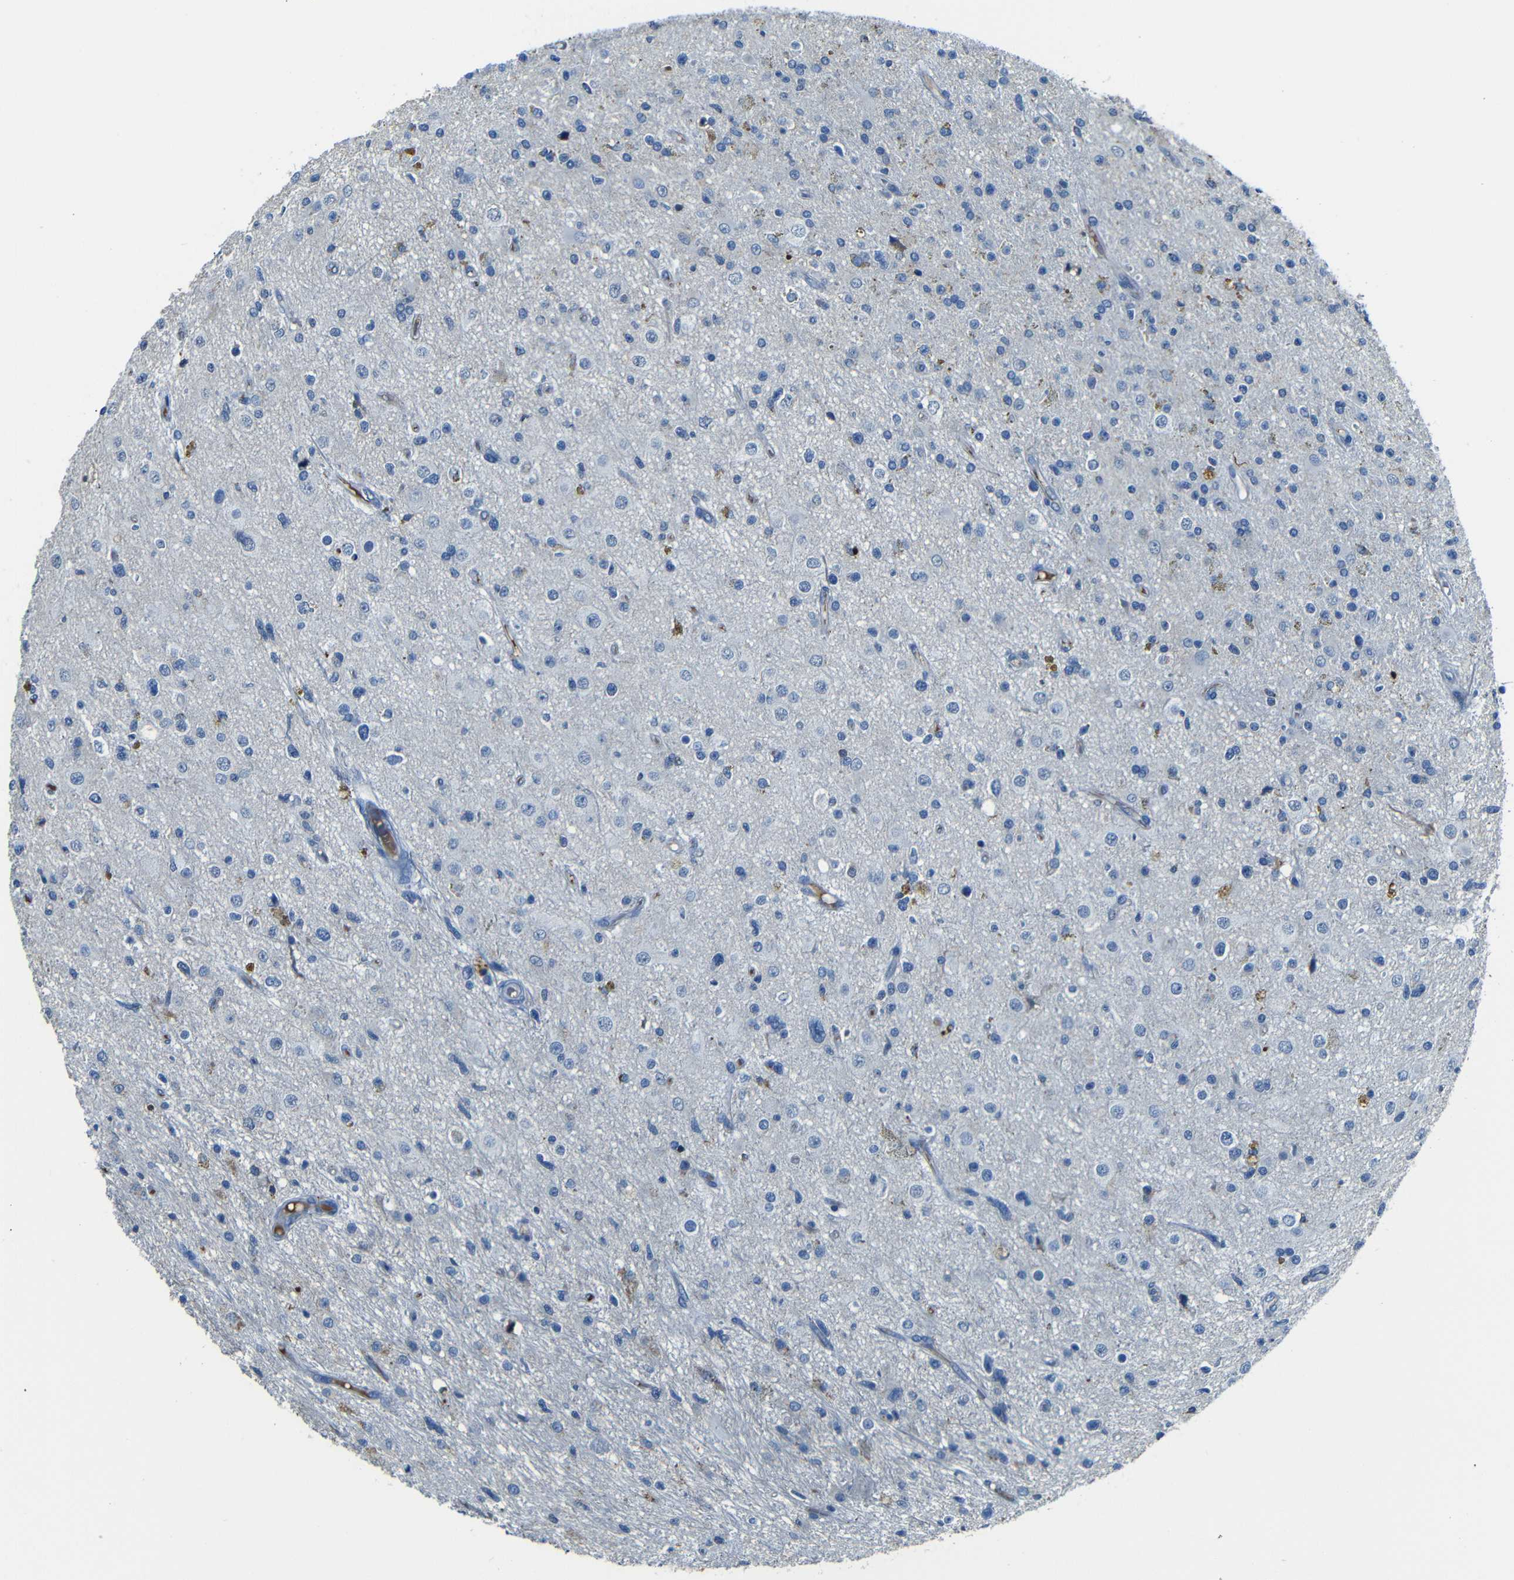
{"staining": {"intensity": "negative", "quantity": "none", "location": "none"}, "tissue": "glioma", "cell_type": "Tumor cells", "image_type": "cancer", "snomed": [{"axis": "morphology", "description": "Glioma, malignant, High grade"}, {"axis": "topography", "description": "Brain"}], "caption": "A high-resolution histopathology image shows IHC staining of high-grade glioma (malignant), which shows no significant positivity in tumor cells.", "gene": "SERPINA1", "patient": {"sex": "male", "age": 33}}